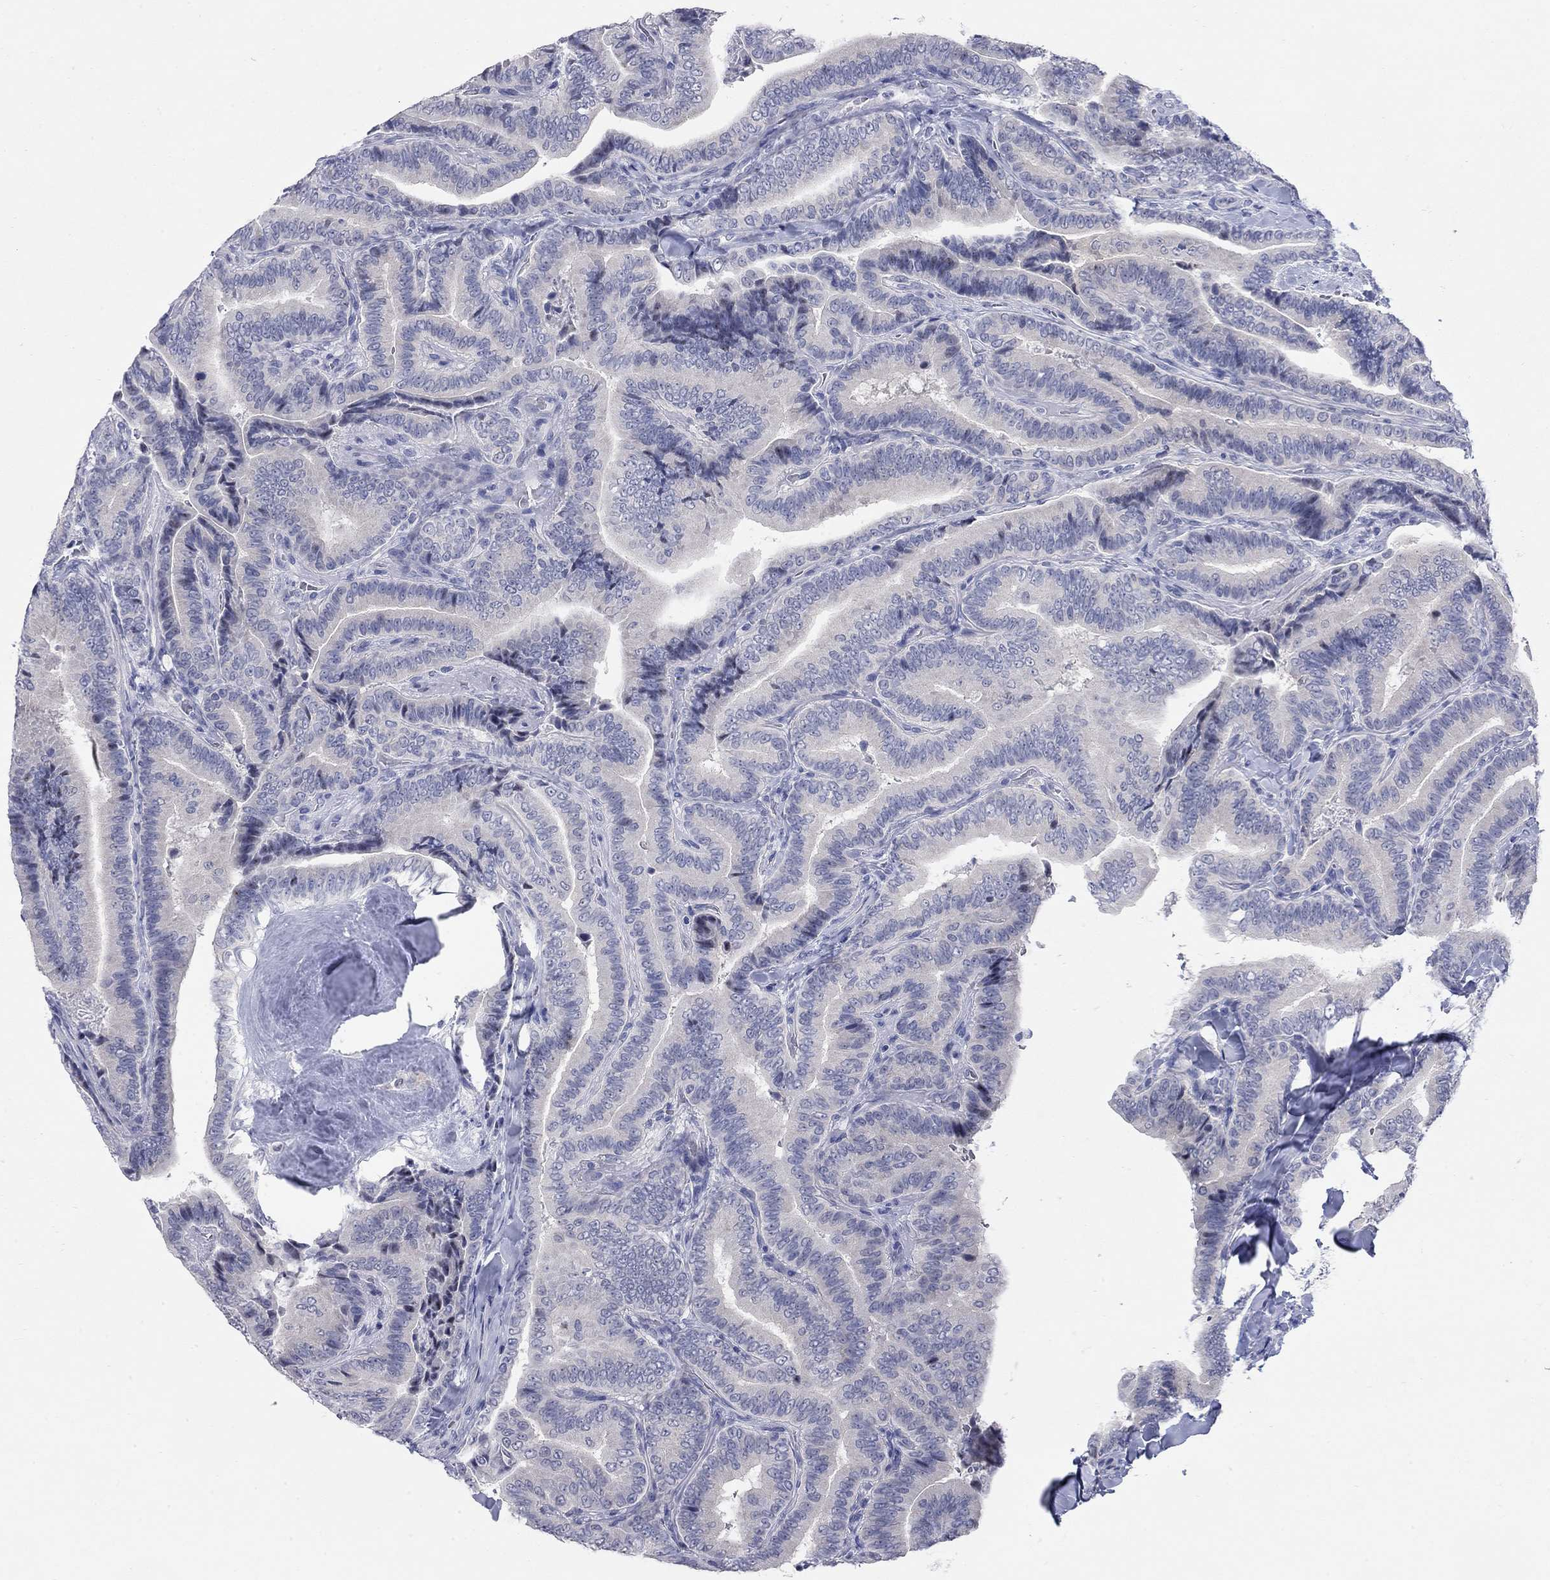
{"staining": {"intensity": "negative", "quantity": "none", "location": "none"}, "tissue": "thyroid cancer", "cell_type": "Tumor cells", "image_type": "cancer", "snomed": [{"axis": "morphology", "description": "Papillary adenocarcinoma, NOS"}, {"axis": "topography", "description": "Thyroid gland"}], "caption": "IHC image of human papillary adenocarcinoma (thyroid) stained for a protein (brown), which demonstrates no expression in tumor cells.", "gene": "WASF3", "patient": {"sex": "male", "age": 61}}